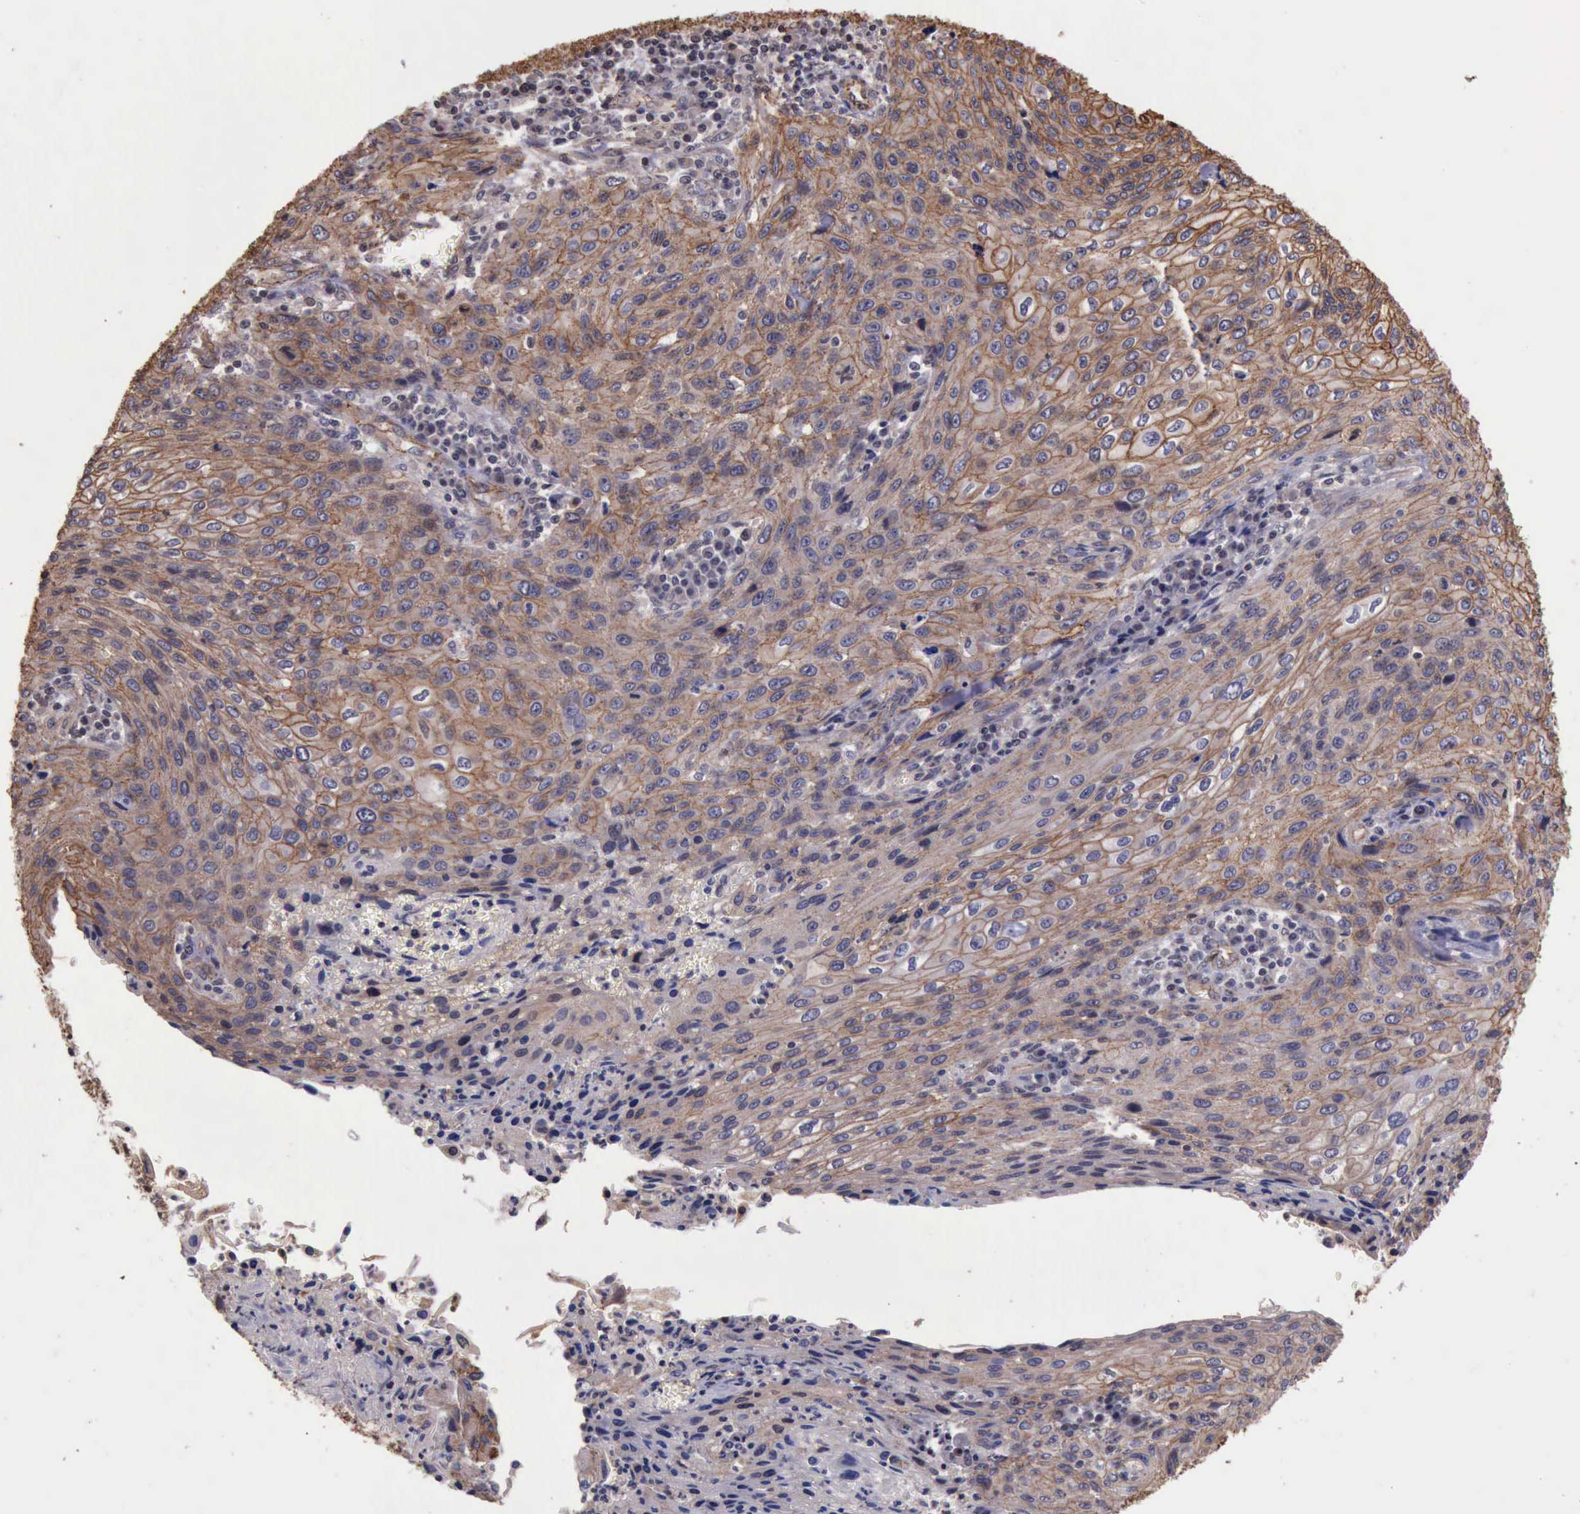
{"staining": {"intensity": "moderate", "quantity": ">75%", "location": "cytoplasmic/membranous"}, "tissue": "cervical cancer", "cell_type": "Tumor cells", "image_type": "cancer", "snomed": [{"axis": "morphology", "description": "Squamous cell carcinoma, NOS"}, {"axis": "topography", "description": "Cervix"}], "caption": "Squamous cell carcinoma (cervical) stained with a brown dye reveals moderate cytoplasmic/membranous positive staining in approximately >75% of tumor cells.", "gene": "CTNNB1", "patient": {"sex": "female", "age": 32}}